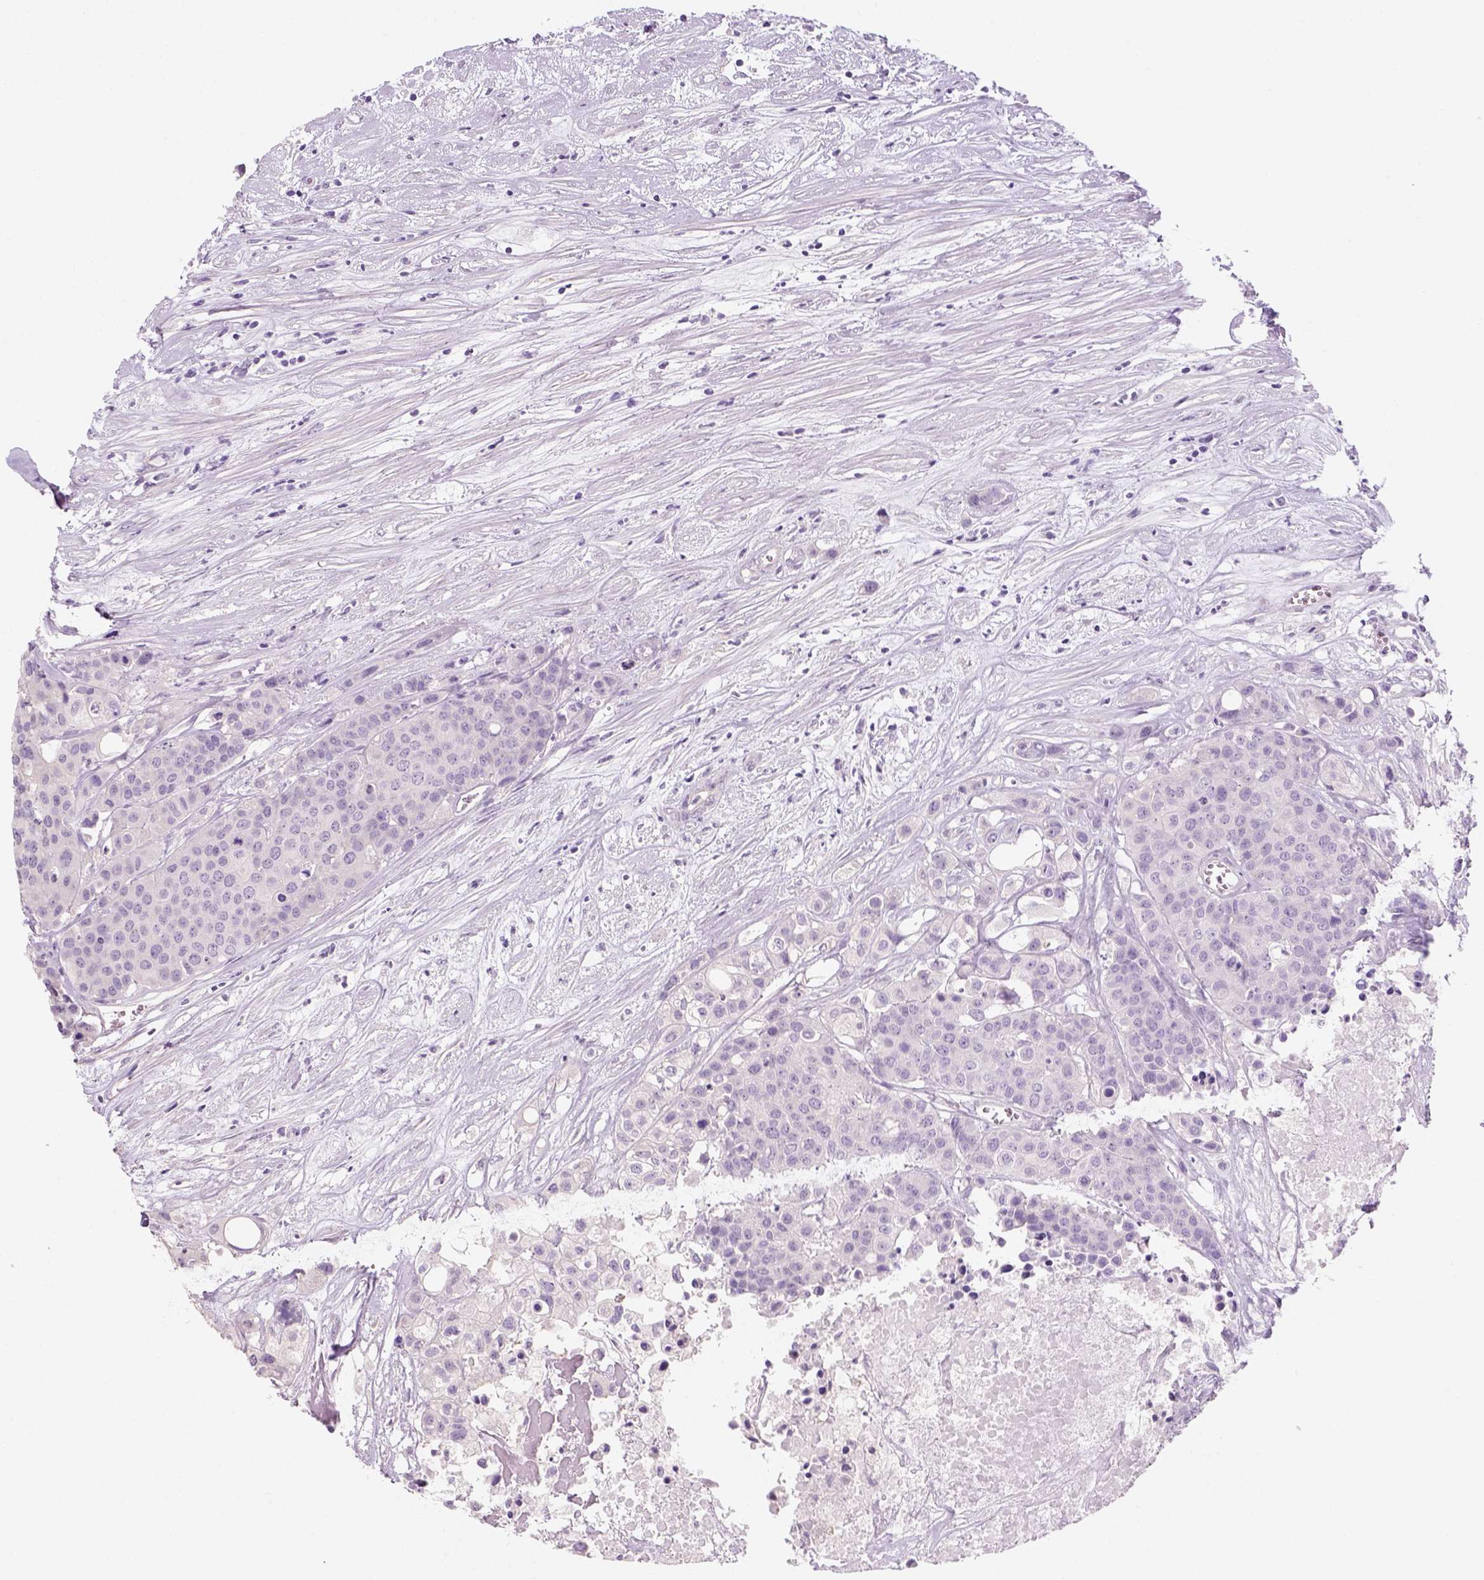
{"staining": {"intensity": "negative", "quantity": "none", "location": "none"}, "tissue": "carcinoid", "cell_type": "Tumor cells", "image_type": "cancer", "snomed": [{"axis": "morphology", "description": "Carcinoid, malignant, NOS"}, {"axis": "topography", "description": "Colon"}], "caption": "Protein analysis of carcinoid reveals no significant positivity in tumor cells.", "gene": "KRT25", "patient": {"sex": "male", "age": 81}}